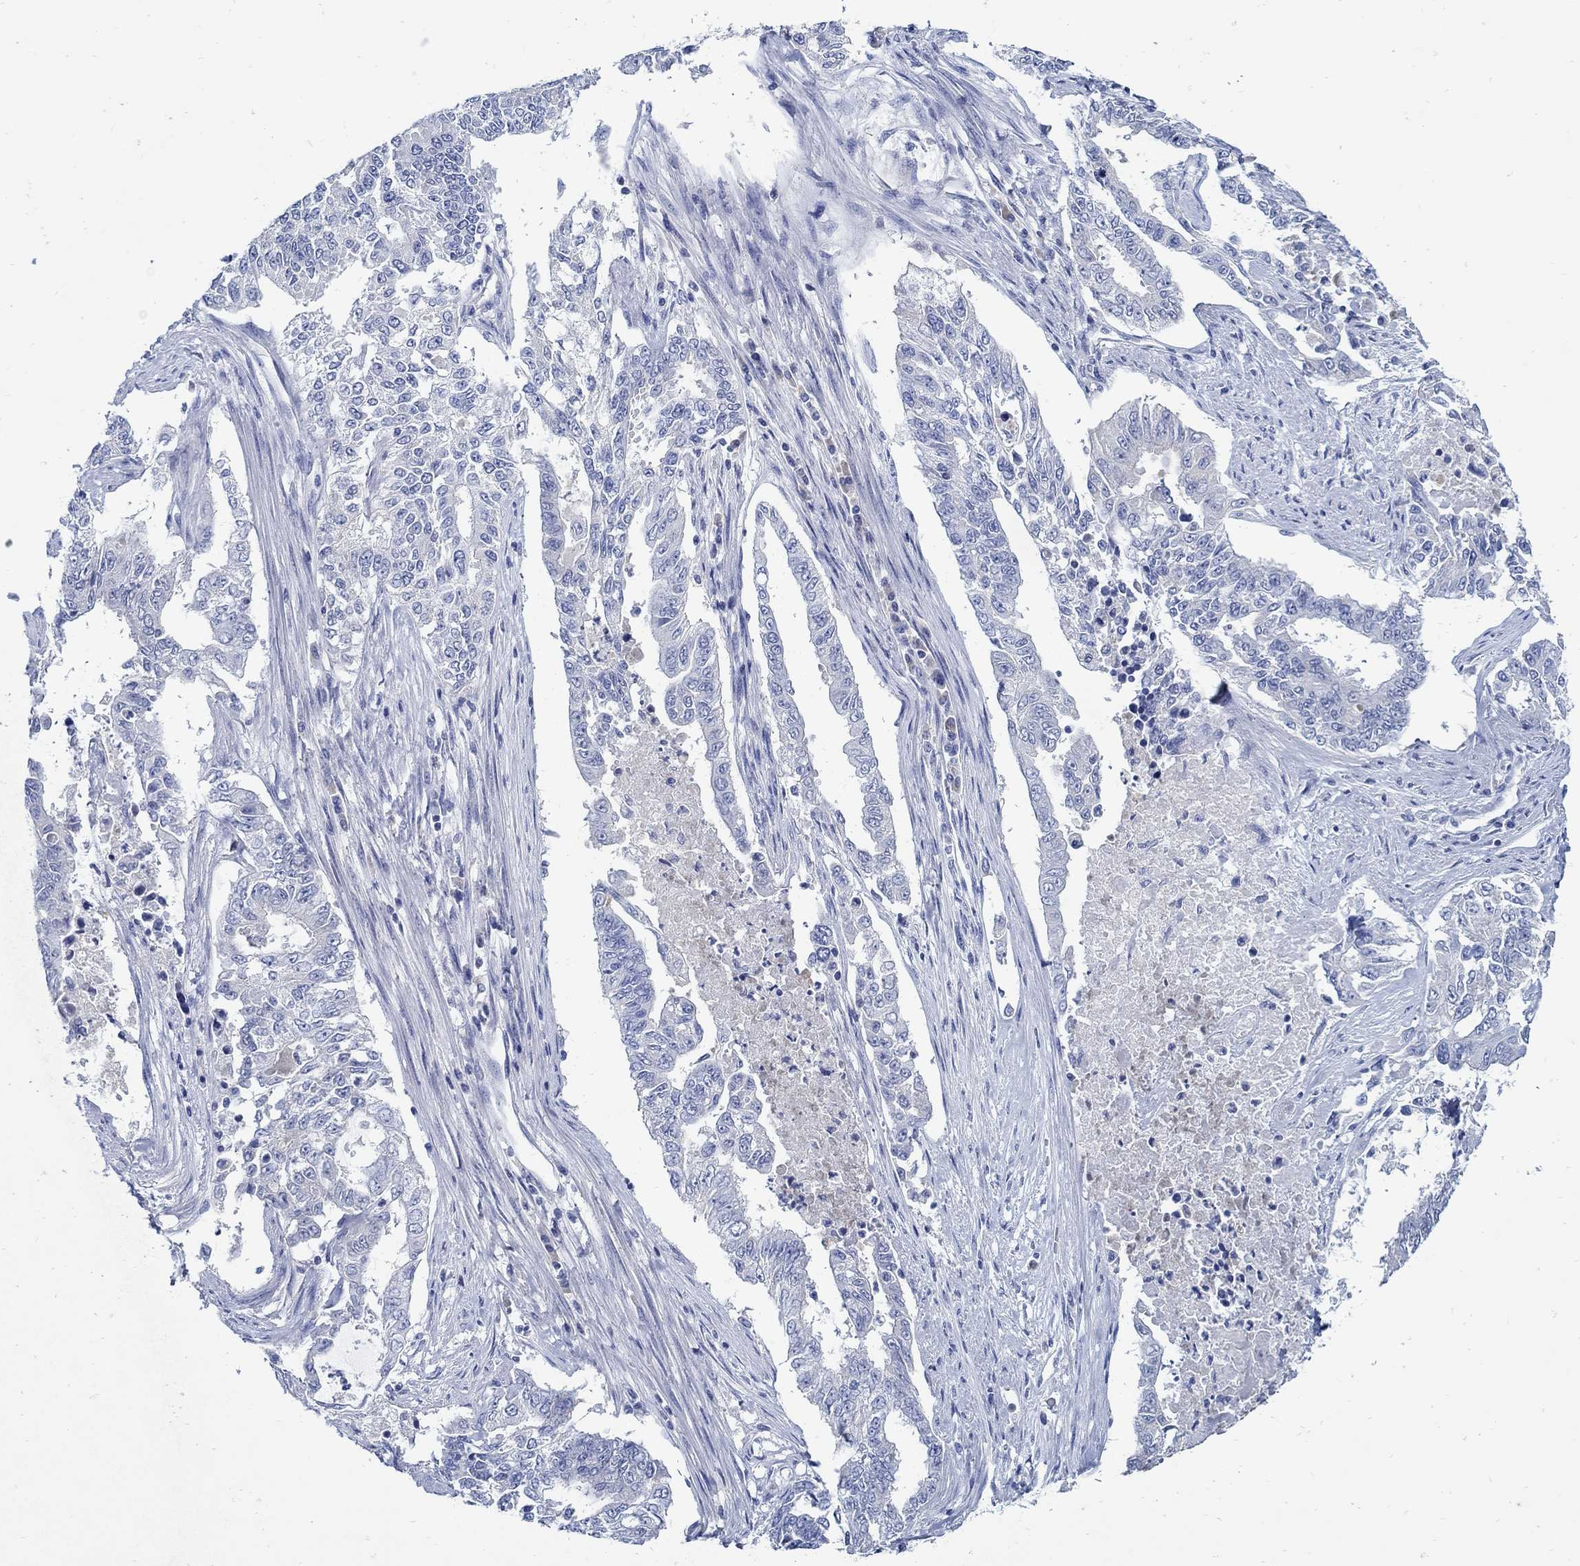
{"staining": {"intensity": "negative", "quantity": "none", "location": "none"}, "tissue": "endometrial cancer", "cell_type": "Tumor cells", "image_type": "cancer", "snomed": [{"axis": "morphology", "description": "Adenocarcinoma, NOS"}, {"axis": "topography", "description": "Uterus"}], "caption": "Immunohistochemistry (IHC) image of neoplastic tissue: human endometrial adenocarcinoma stained with DAB exhibits no significant protein staining in tumor cells.", "gene": "PAX9", "patient": {"sex": "female", "age": 59}}